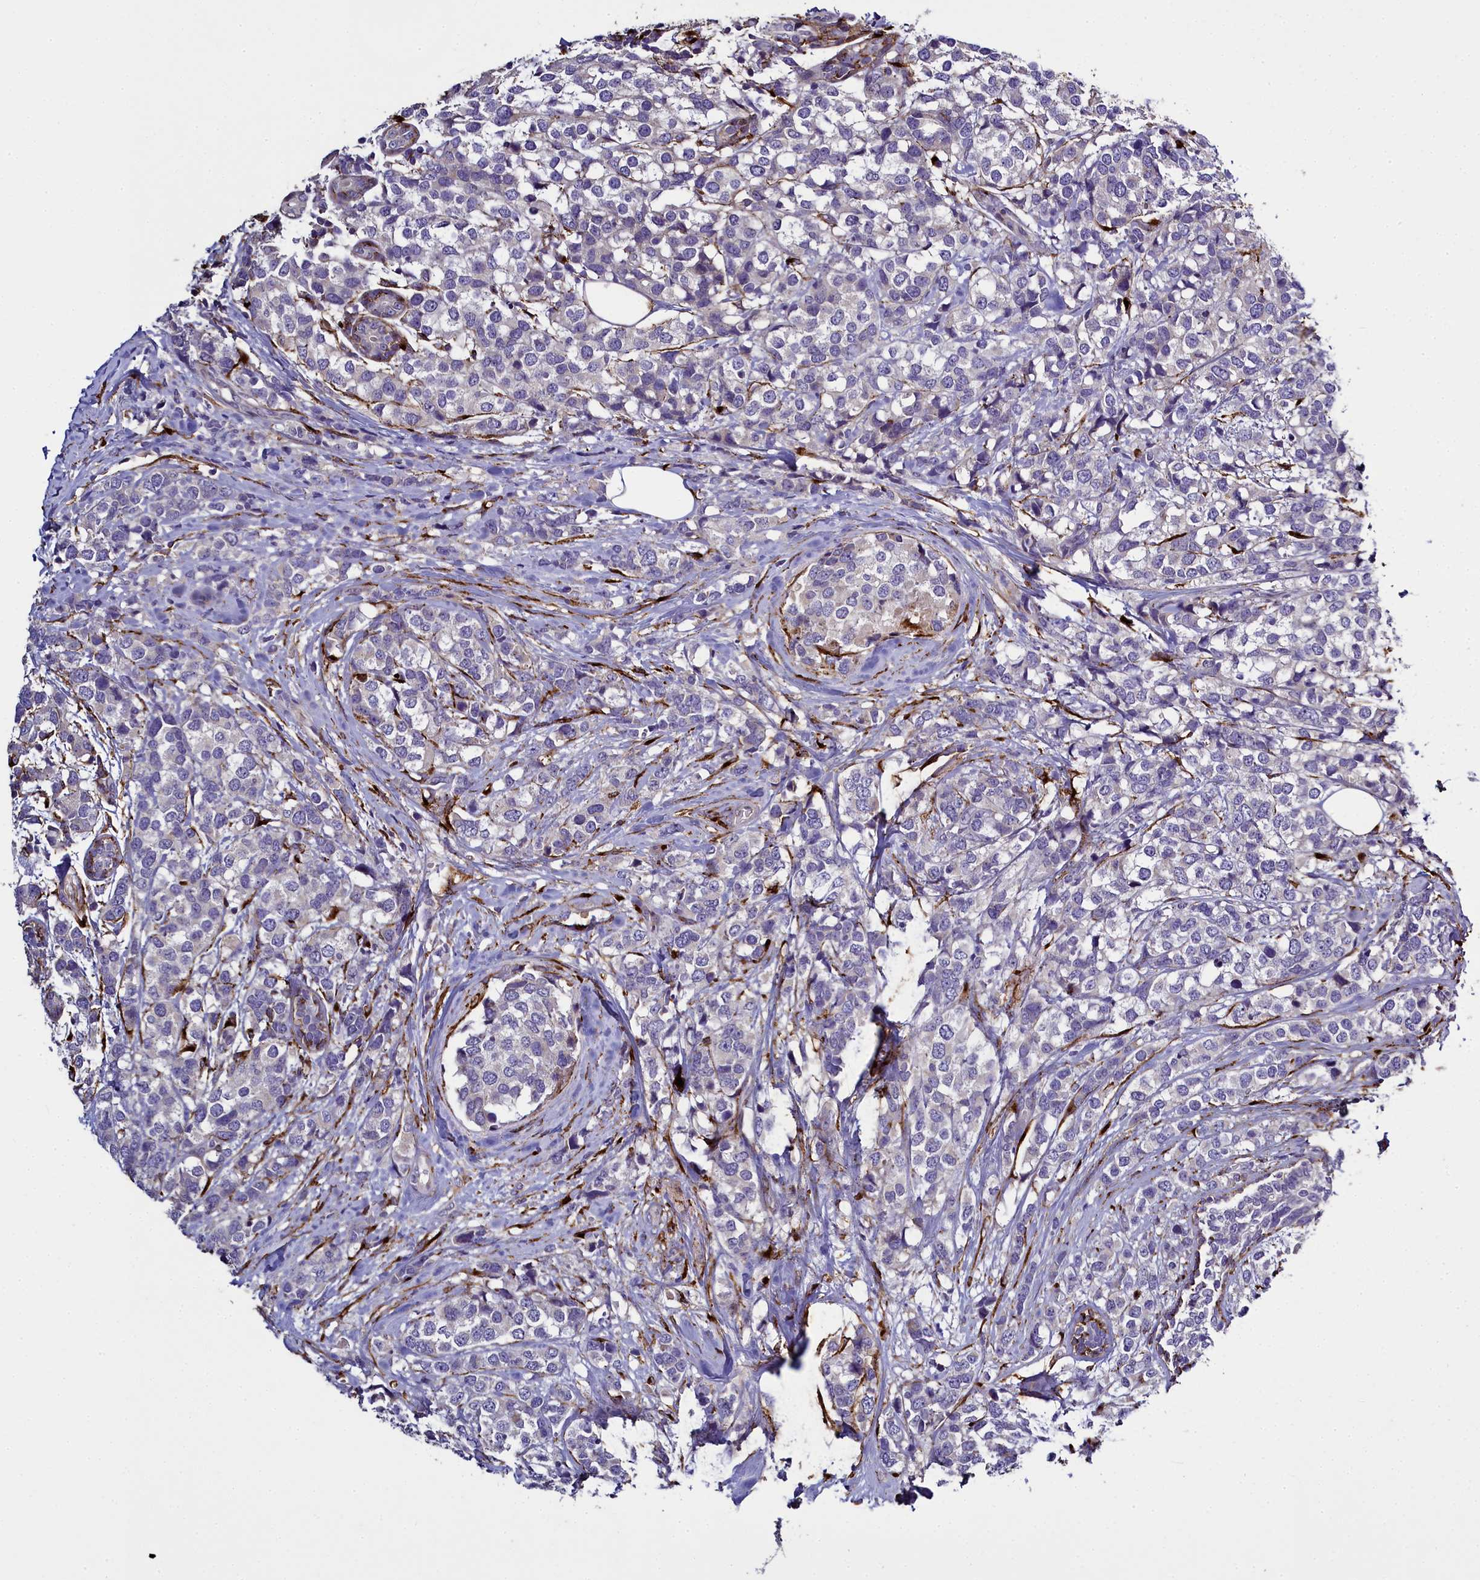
{"staining": {"intensity": "negative", "quantity": "none", "location": "none"}, "tissue": "breast cancer", "cell_type": "Tumor cells", "image_type": "cancer", "snomed": [{"axis": "morphology", "description": "Lobular carcinoma"}, {"axis": "topography", "description": "Breast"}], "caption": "A micrograph of breast lobular carcinoma stained for a protein displays no brown staining in tumor cells. Nuclei are stained in blue.", "gene": "MRC2", "patient": {"sex": "female", "age": 59}}